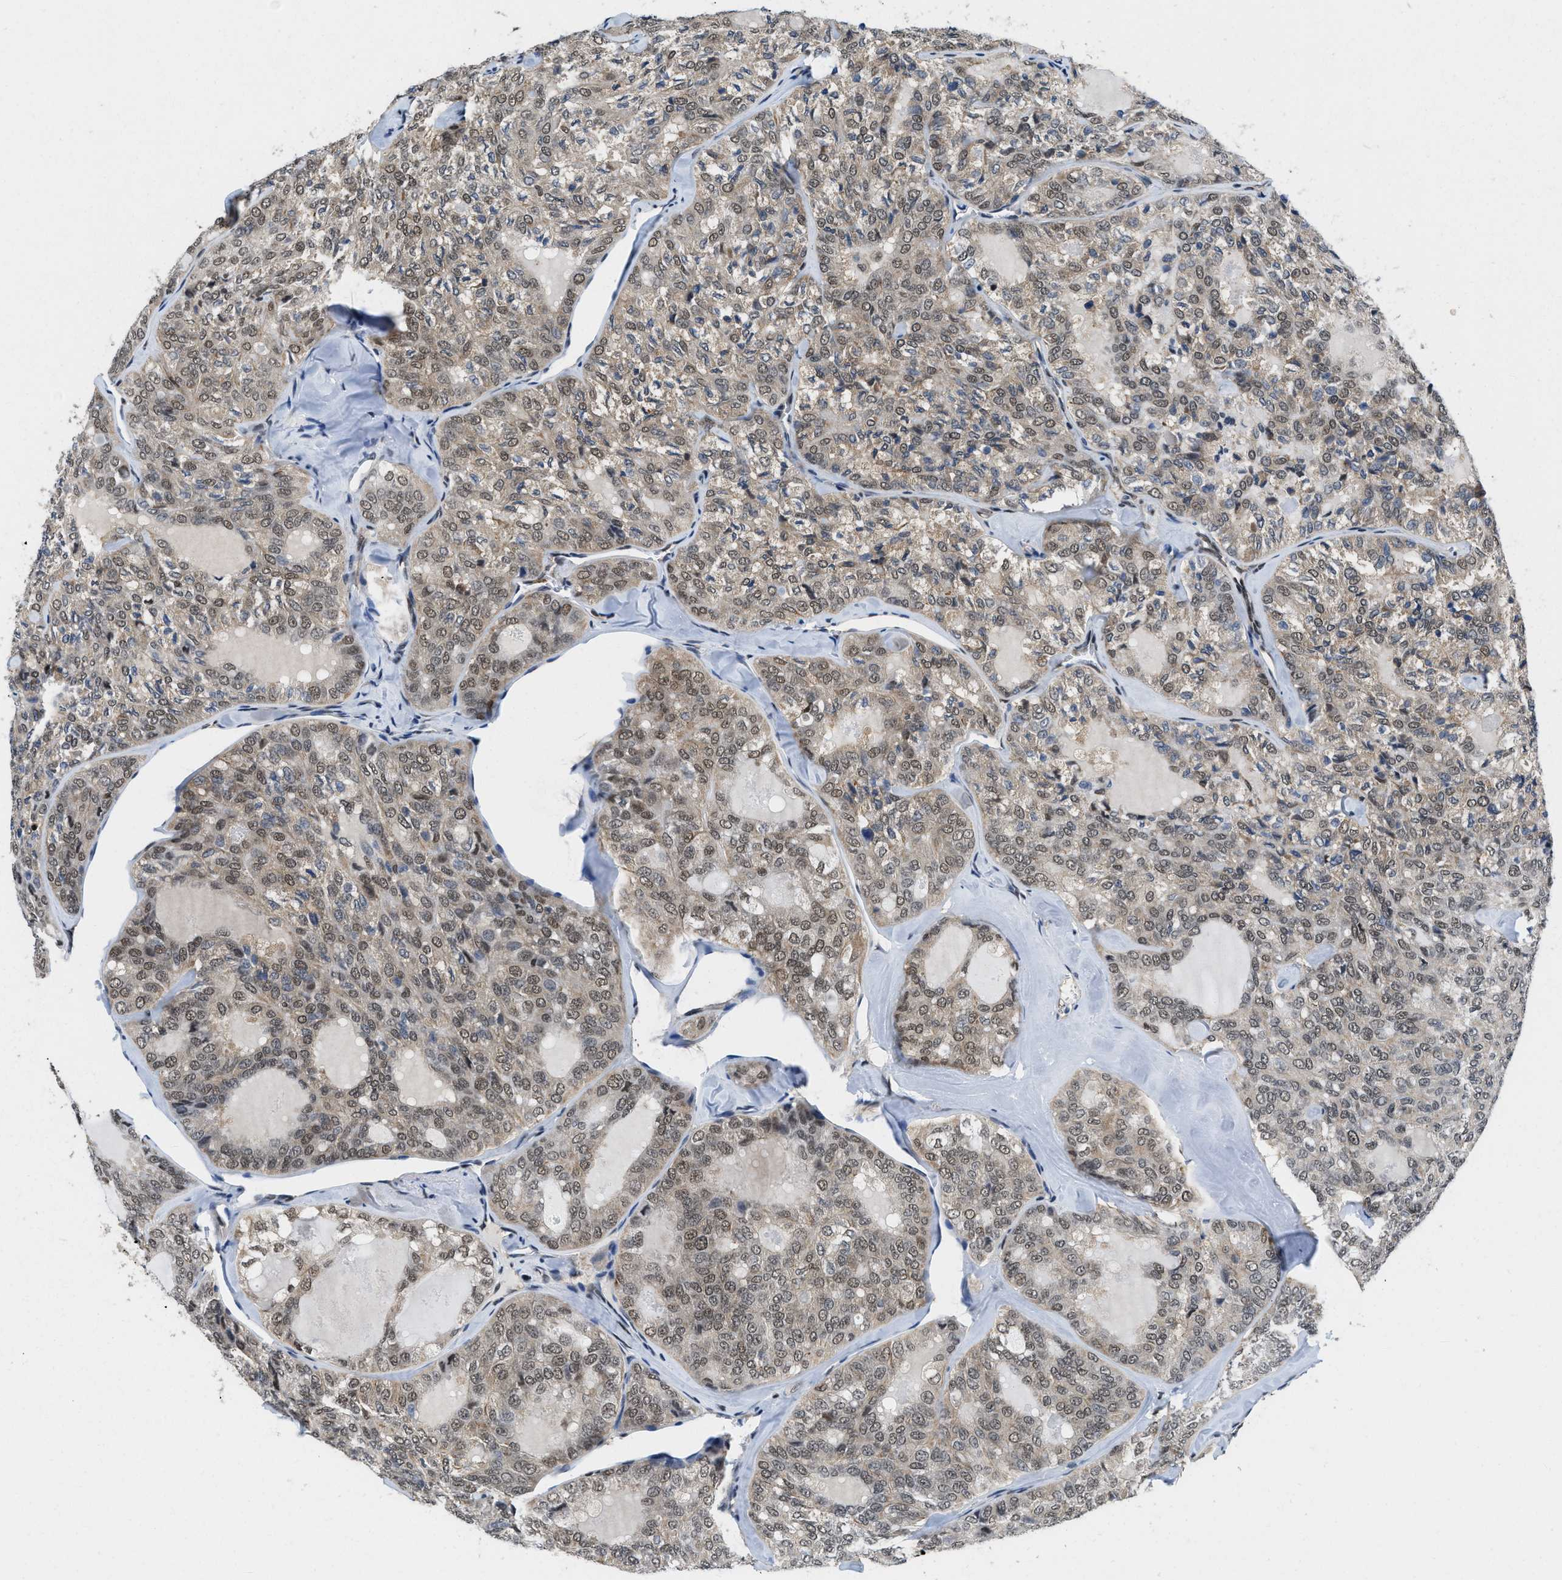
{"staining": {"intensity": "moderate", "quantity": ">75%", "location": "nuclear"}, "tissue": "thyroid cancer", "cell_type": "Tumor cells", "image_type": "cancer", "snomed": [{"axis": "morphology", "description": "Follicular adenoma carcinoma, NOS"}, {"axis": "topography", "description": "Thyroid gland"}], "caption": "Immunohistochemistry image of neoplastic tissue: human thyroid cancer stained using immunohistochemistry demonstrates medium levels of moderate protein expression localized specifically in the nuclear of tumor cells, appearing as a nuclear brown color.", "gene": "SAFB", "patient": {"sex": "male", "age": 75}}